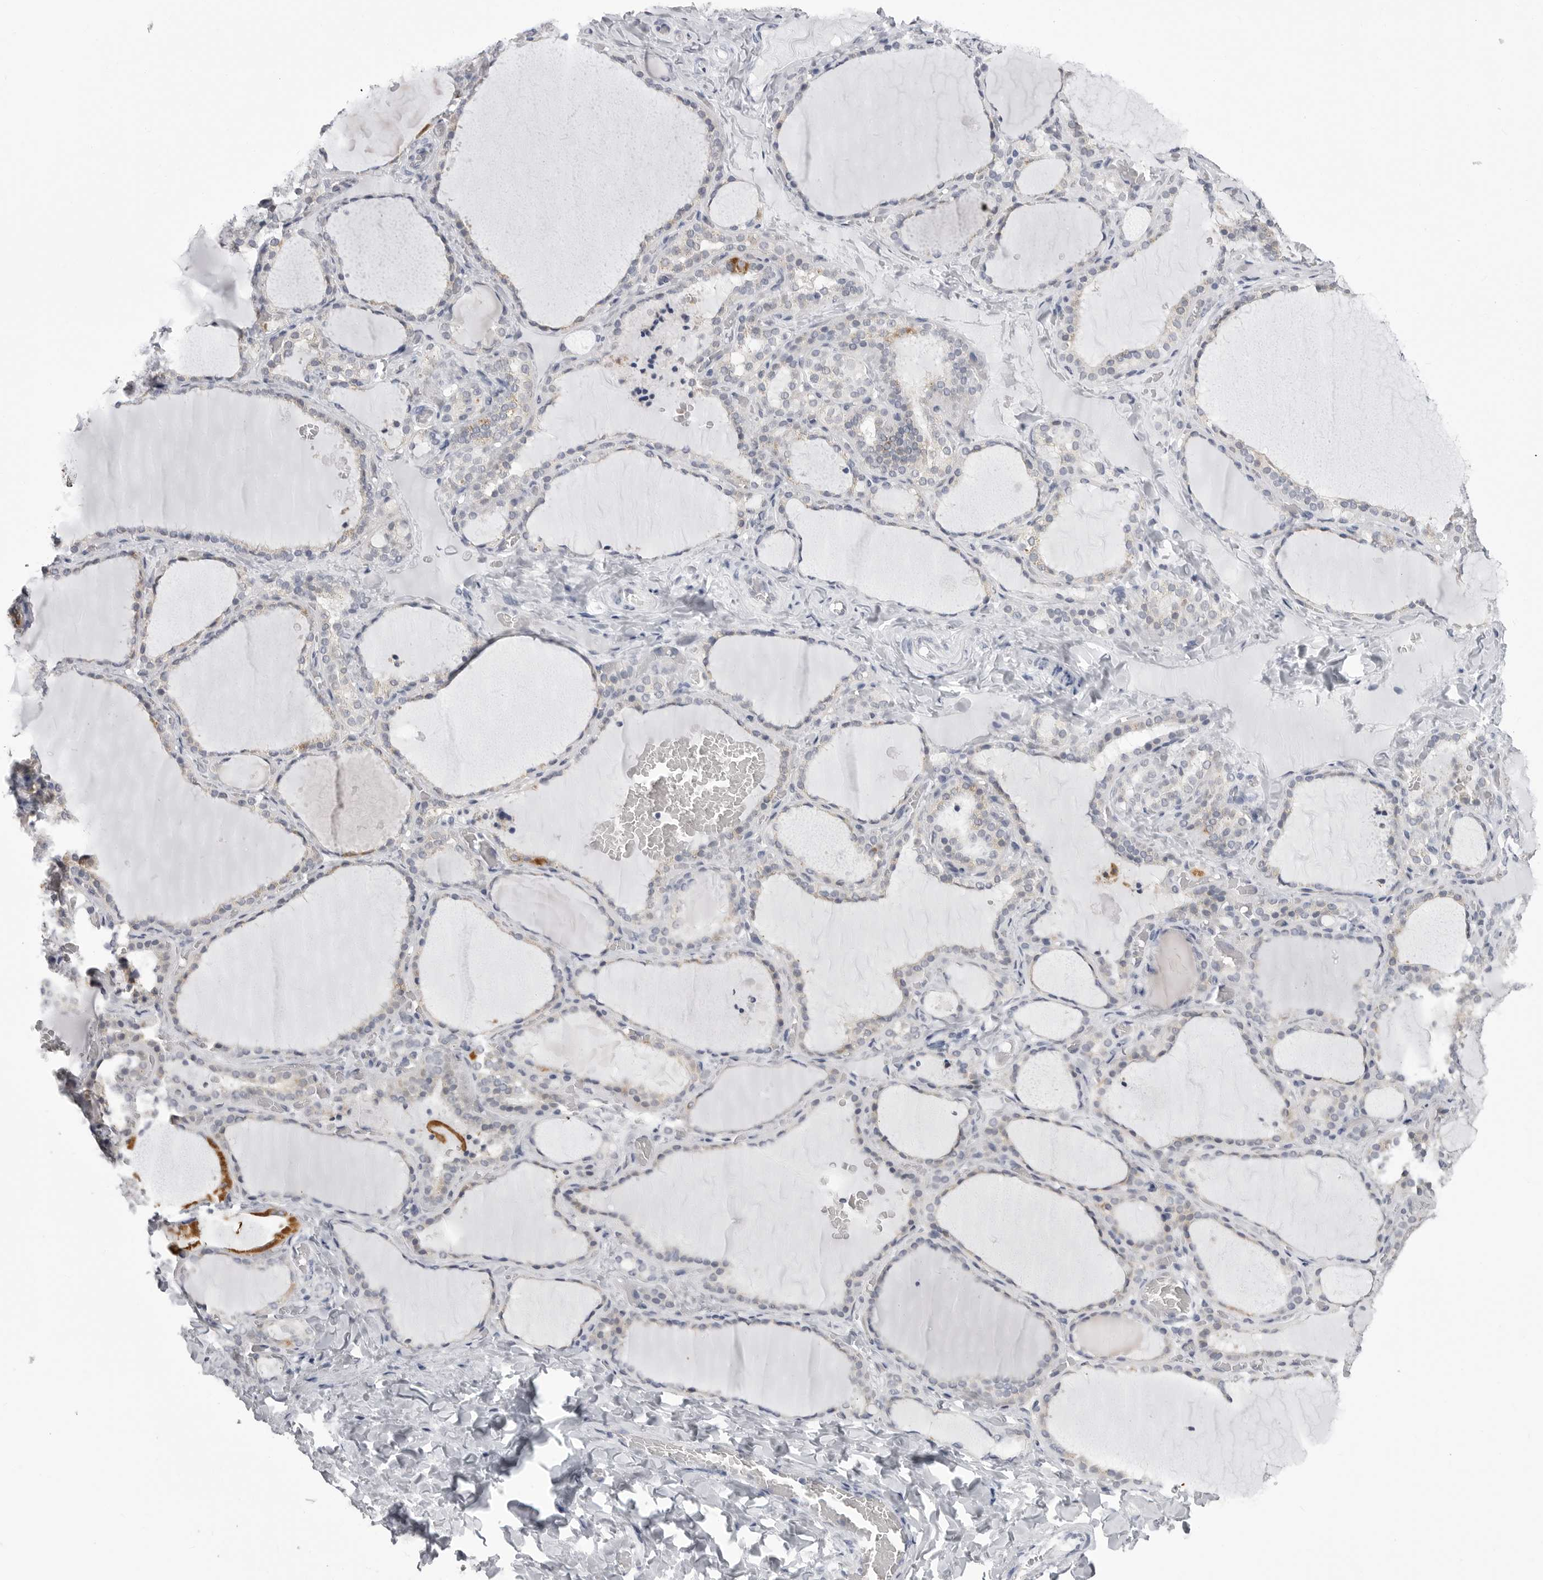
{"staining": {"intensity": "moderate", "quantity": "<25%", "location": "cytoplasmic/membranous"}, "tissue": "thyroid gland", "cell_type": "Glandular cells", "image_type": "normal", "snomed": [{"axis": "morphology", "description": "Normal tissue, NOS"}, {"axis": "topography", "description": "Thyroid gland"}], "caption": "Immunohistochemistry histopathology image of unremarkable thyroid gland stained for a protein (brown), which reveals low levels of moderate cytoplasmic/membranous staining in about <25% of glandular cells.", "gene": "FH", "patient": {"sex": "female", "age": 22}}